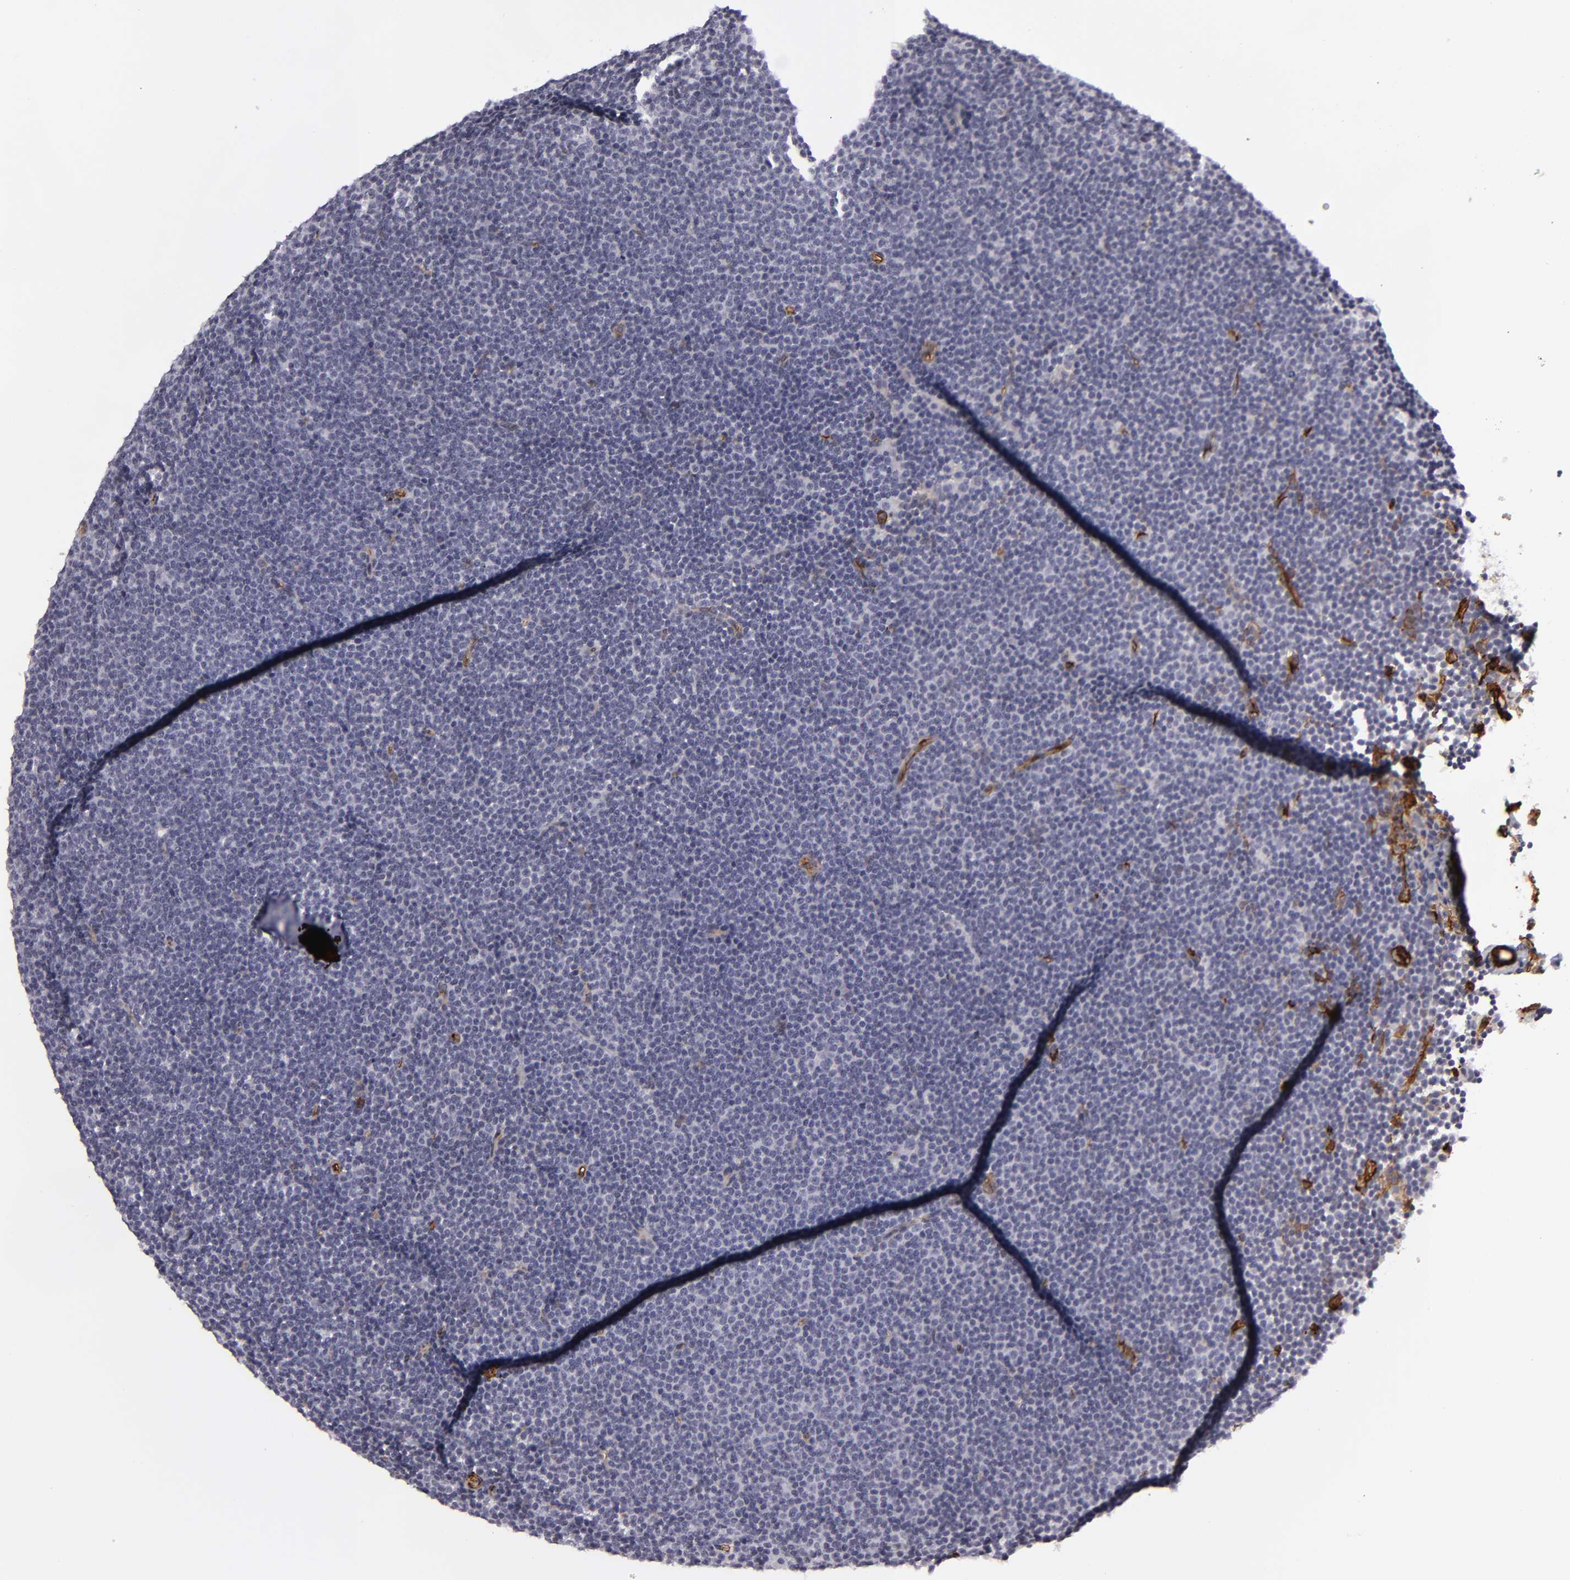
{"staining": {"intensity": "negative", "quantity": "none", "location": "none"}, "tissue": "lymphoma", "cell_type": "Tumor cells", "image_type": "cancer", "snomed": [{"axis": "morphology", "description": "Malignant lymphoma, non-Hodgkin's type, Low grade"}, {"axis": "topography", "description": "Lymph node"}], "caption": "Protein analysis of malignant lymphoma, non-Hodgkin's type (low-grade) displays no significant staining in tumor cells.", "gene": "MCAM", "patient": {"sex": "female", "age": 69}}